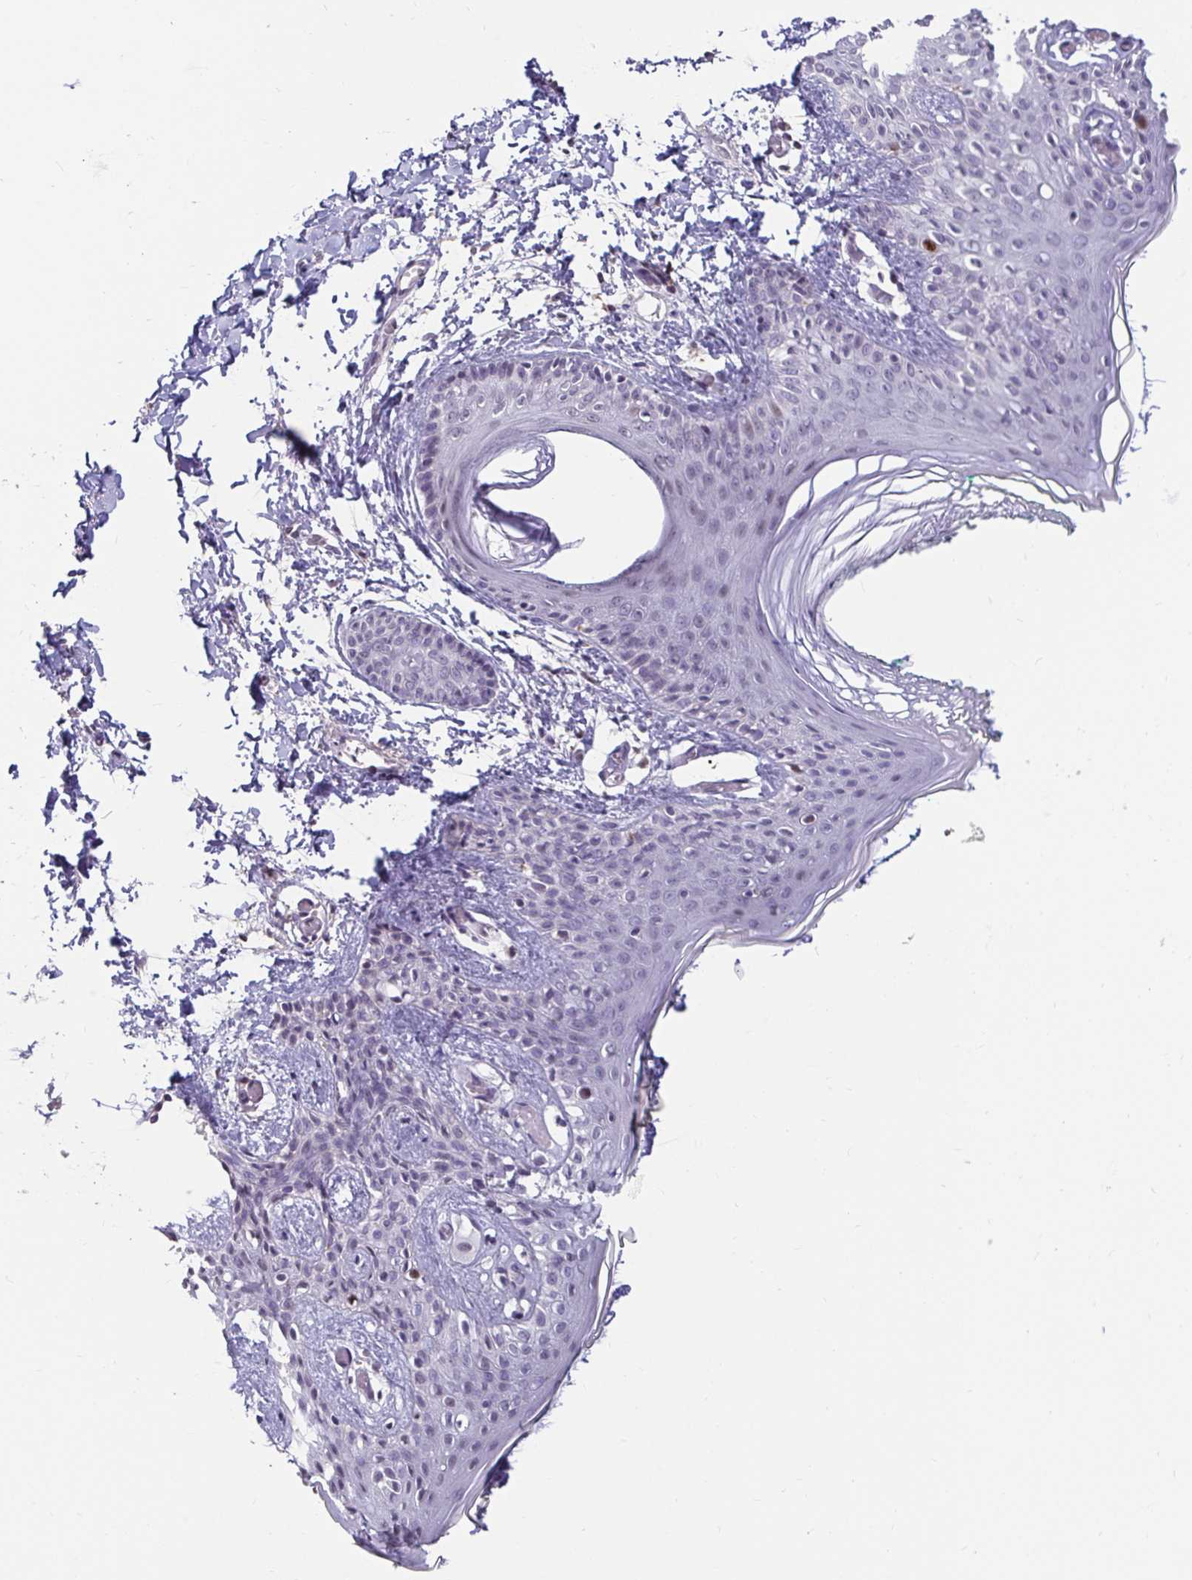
{"staining": {"intensity": "negative", "quantity": "none", "location": "none"}, "tissue": "skin", "cell_type": "Fibroblasts", "image_type": "normal", "snomed": [{"axis": "morphology", "description": "Normal tissue, NOS"}, {"axis": "topography", "description": "Skin"}], "caption": "The immunohistochemistry photomicrograph has no significant expression in fibroblasts of skin. (DAB immunohistochemistry, high magnification).", "gene": "ANLN", "patient": {"sex": "male", "age": 16}}